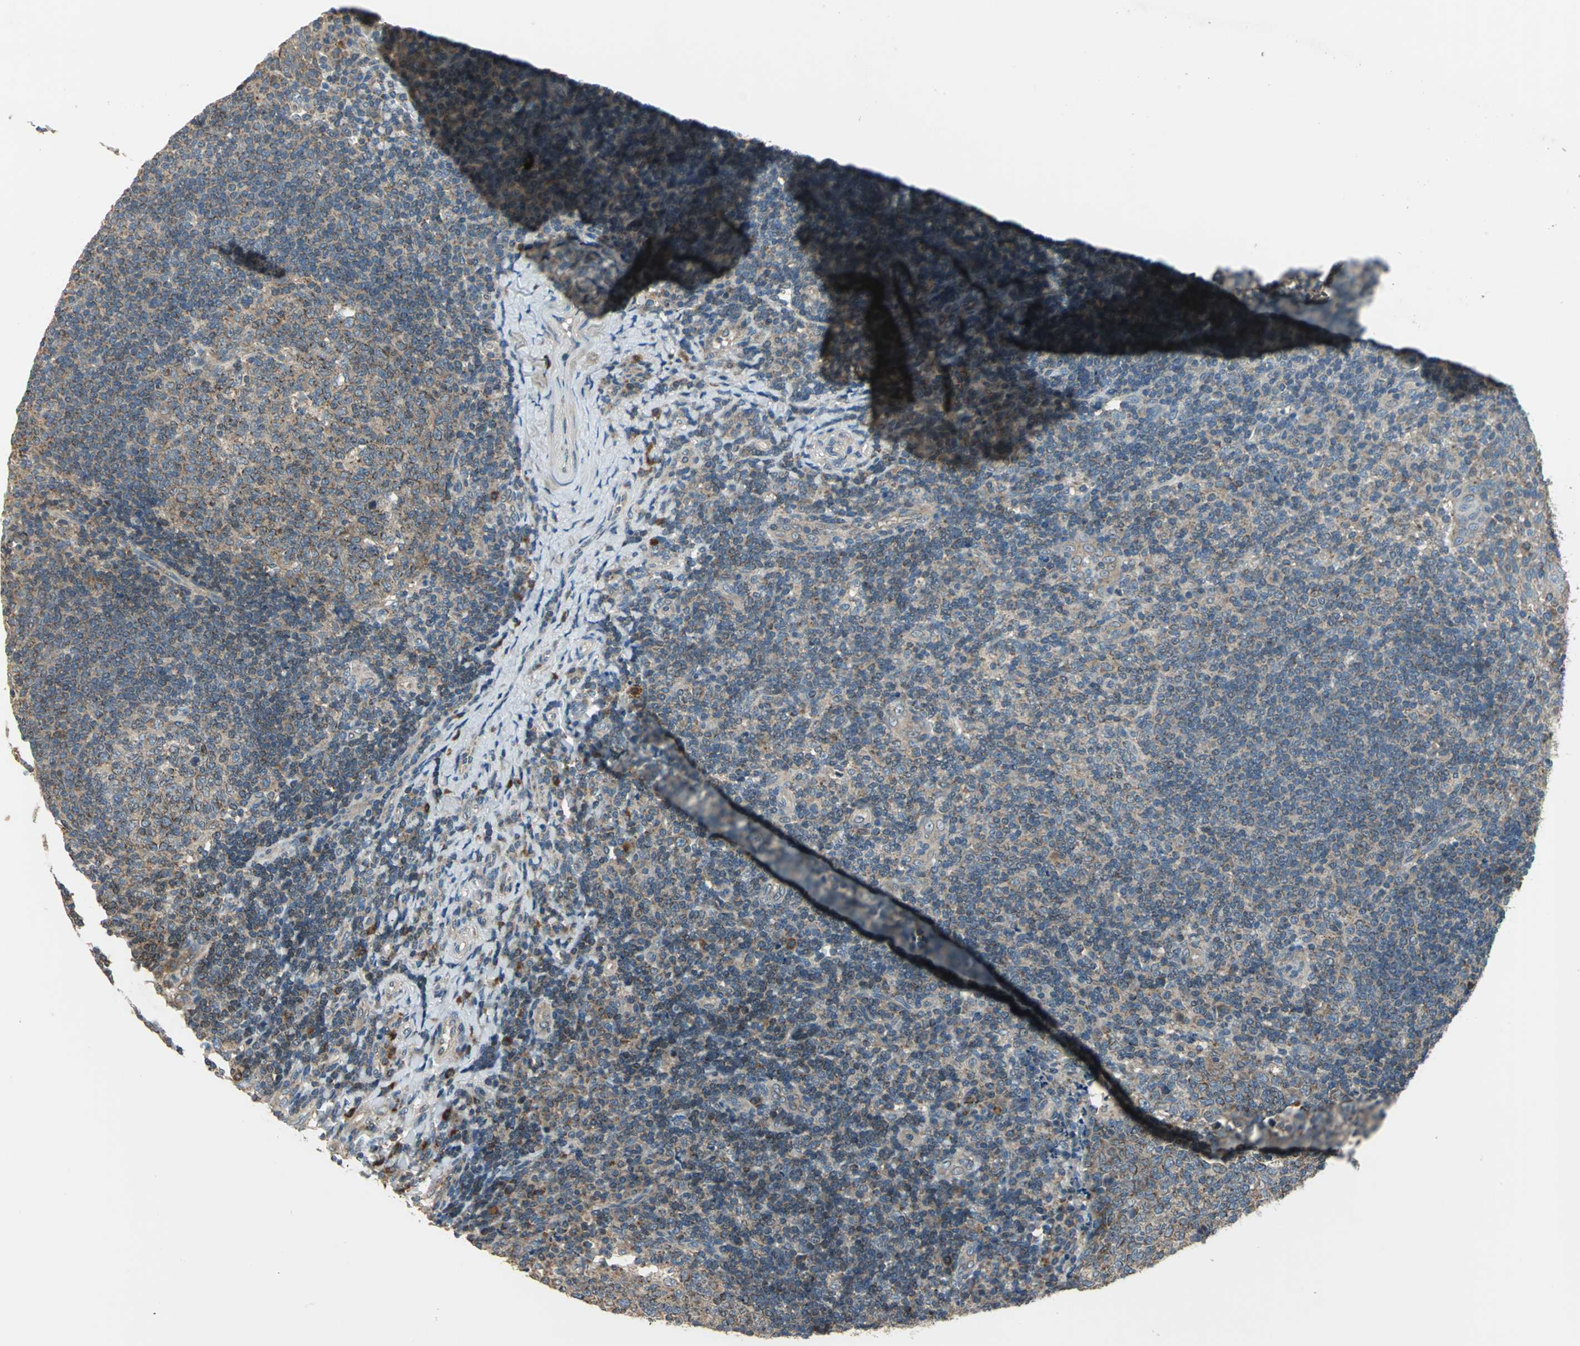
{"staining": {"intensity": "moderate", "quantity": ">75%", "location": "cytoplasmic/membranous"}, "tissue": "tonsil", "cell_type": "Germinal center cells", "image_type": "normal", "snomed": [{"axis": "morphology", "description": "Normal tissue, NOS"}, {"axis": "topography", "description": "Tonsil"}], "caption": "Immunohistochemistry (IHC) image of normal tonsil: tonsil stained using immunohistochemistry (IHC) shows medium levels of moderate protein expression localized specifically in the cytoplasmic/membranous of germinal center cells, appearing as a cytoplasmic/membranous brown color.", "gene": "TRAK1", "patient": {"sex": "female", "age": 40}}